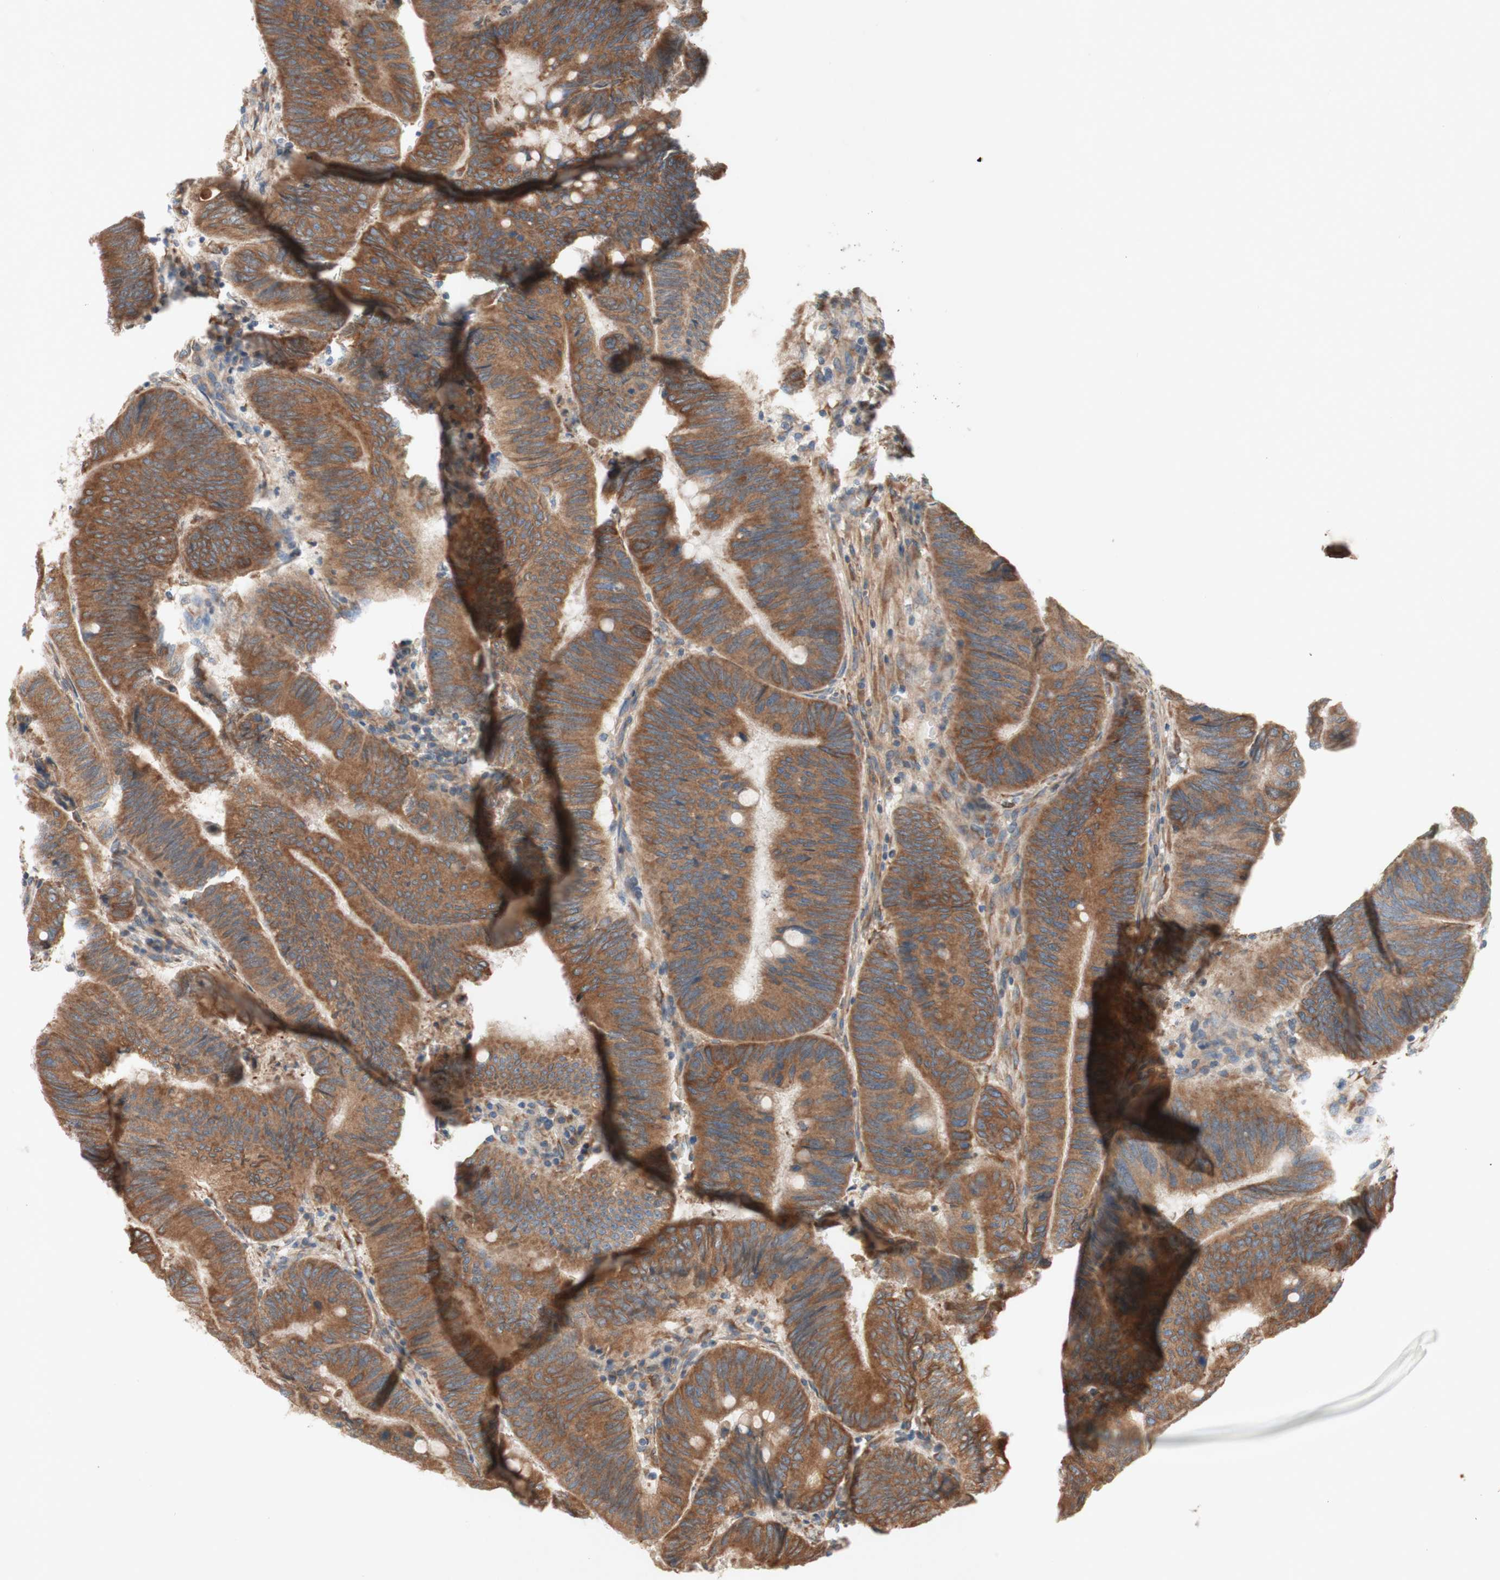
{"staining": {"intensity": "moderate", "quantity": ">75%", "location": "cytoplasmic/membranous"}, "tissue": "colorectal cancer", "cell_type": "Tumor cells", "image_type": "cancer", "snomed": [{"axis": "morphology", "description": "Normal tissue, NOS"}, {"axis": "morphology", "description": "Adenocarcinoma, NOS"}, {"axis": "topography", "description": "Rectum"}, {"axis": "topography", "description": "Peripheral nerve tissue"}], "caption": "The immunohistochemical stain highlights moderate cytoplasmic/membranous positivity in tumor cells of colorectal adenocarcinoma tissue. (DAB IHC, brown staining for protein, blue staining for nuclei).", "gene": "SOCS2", "patient": {"sex": "male", "age": 92}}